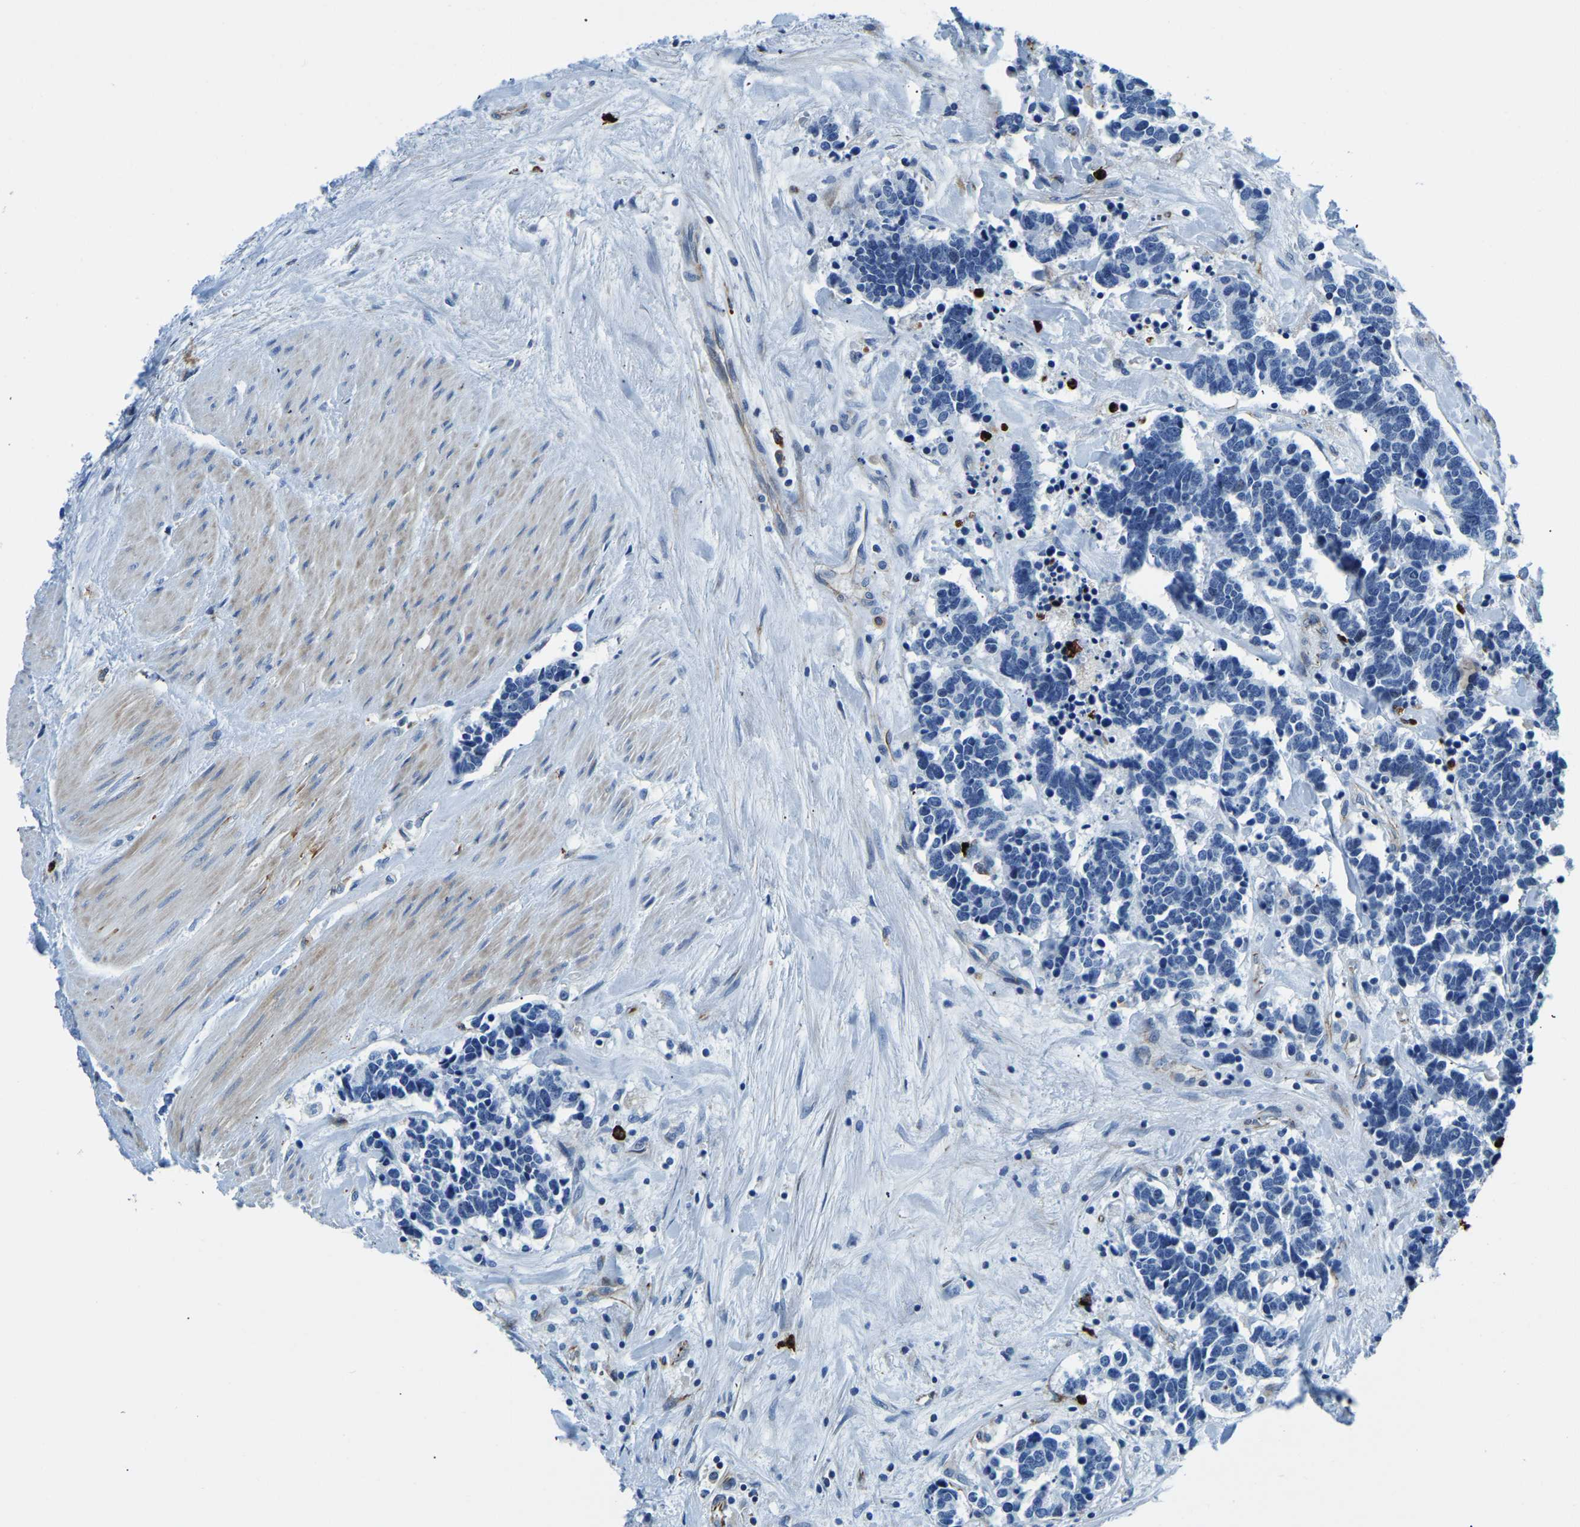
{"staining": {"intensity": "negative", "quantity": "none", "location": "none"}, "tissue": "carcinoid", "cell_type": "Tumor cells", "image_type": "cancer", "snomed": [{"axis": "morphology", "description": "Carcinoma, NOS"}, {"axis": "morphology", "description": "Carcinoid, malignant, NOS"}, {"axis": "topography", "description": "Urinary bladder"}], "caption": "An image of human carcinoma is negative for staining in tumor cells. (IHC, brightfield microscopy, high magnification).", "gene": "MS4A3", "patient": {"sex": "male", "age": 57}}